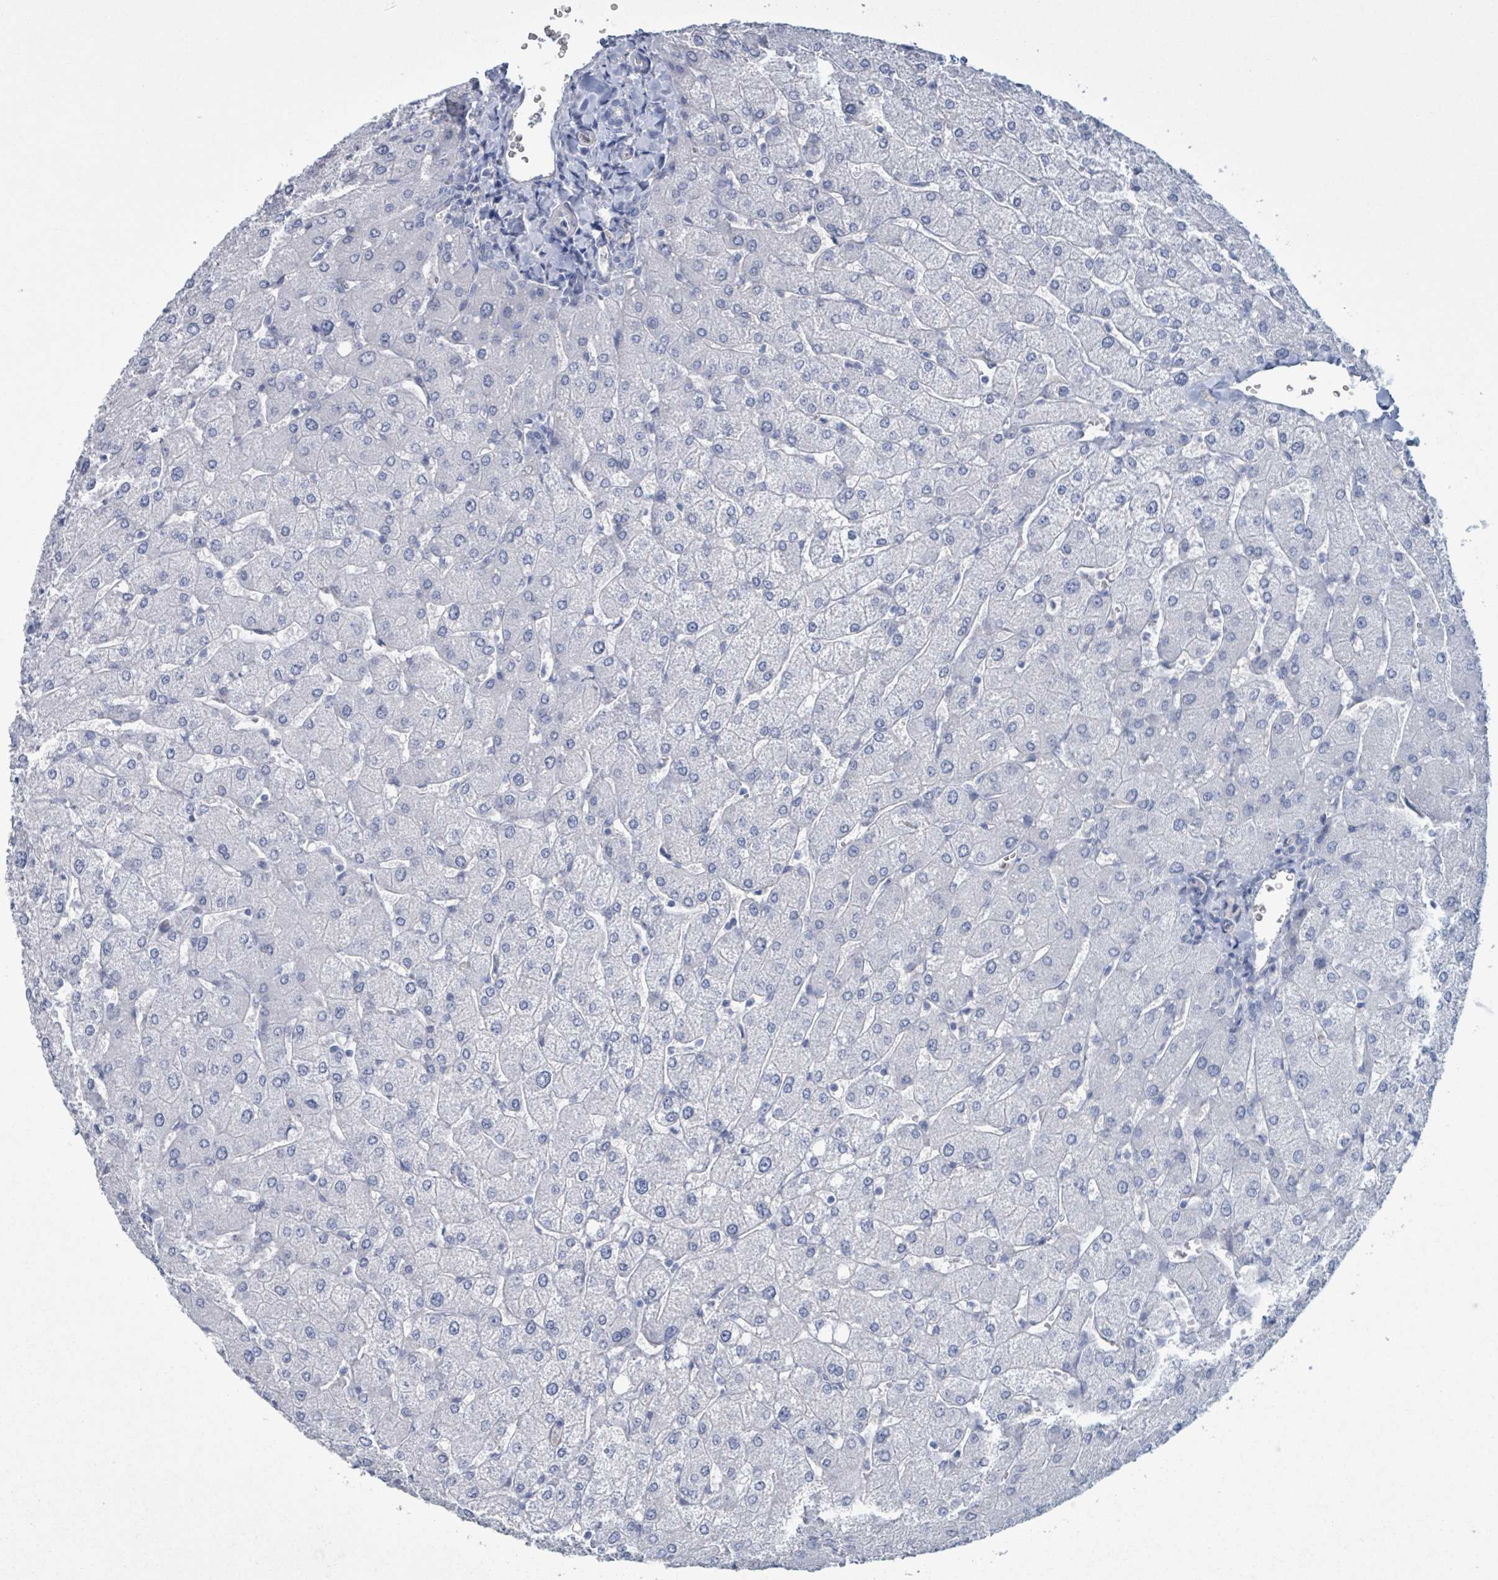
{"staining": {"intensity": "negative", "quantity": "none", "location": "none"}, "tissue": "liver", "cell_type": "Cholangiocytes", "image_type": "normal", "snomed": [{"axis": "morphology", "description": "Normal tissue, NOS"}, {"axis": "topography", "description": "Liver"}], "caption": "IHC micrograph of unremarkable human liver stained for a protein (brown), which shows no staining in cholangiocytes.", "gene": "CT45A10", "patient": {"sex": "male", "age": 55}}